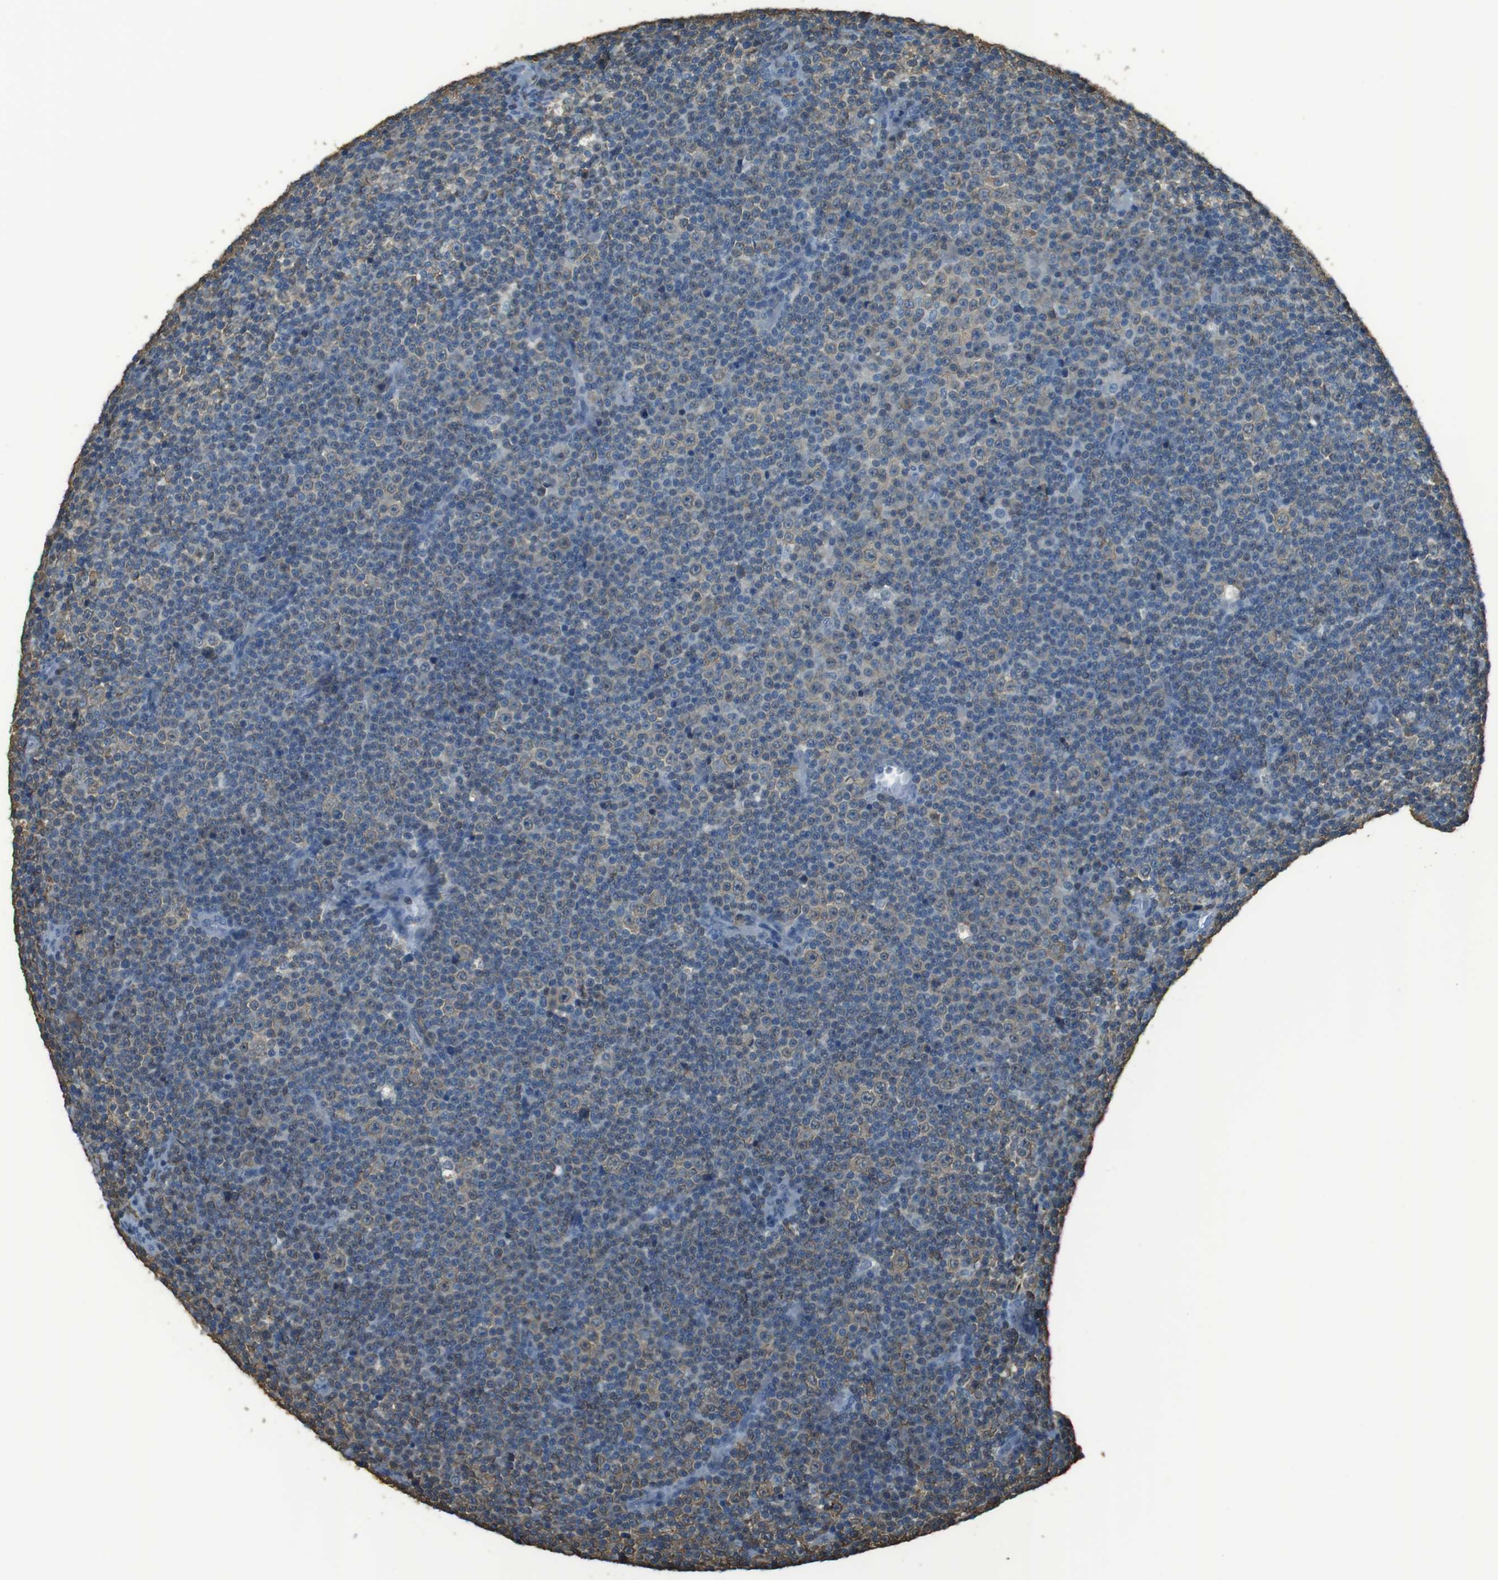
{"staining": {"intensity": "weak", "quantity": "<25%", "location": "nuclear"}, "tissue": "lymphoma", "cell_type": "Tumor cells", "image_type": "cancer", "snomed": [{"axis": "morphology", "description": "Malignant lymphoma, non-Hodgkin's type, Low grade"}, {"axis": "topography", "description": "Lymph node"}], "caption": "Micrograph shows no significant protein staining in tumor cells of lymphoma.", "gene": "TWSG1", "patient": {"sex": "female", "age": 67}}